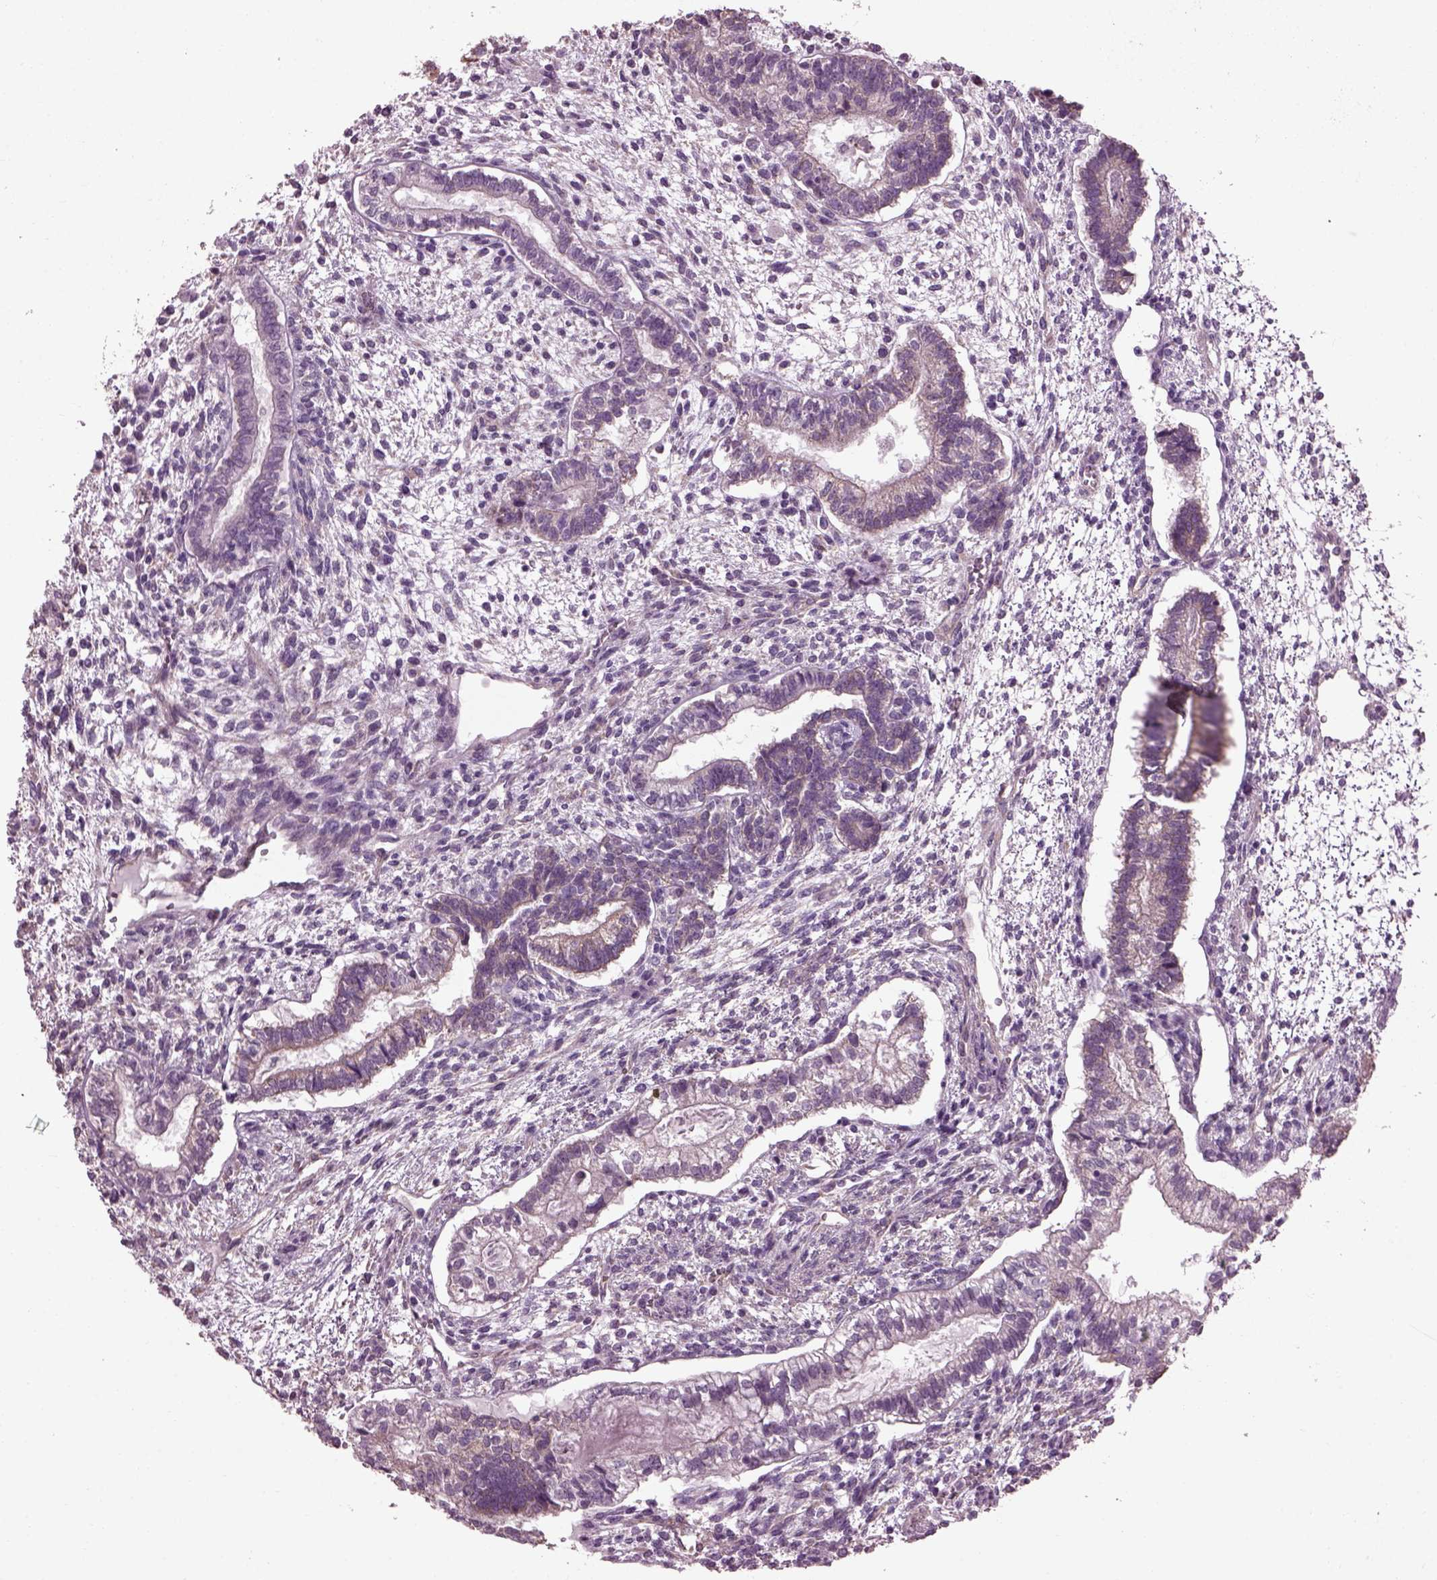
{"staining": {"intensity": "negative", "quantity": "none", "location": "none"}, "tissue": "testis cancer", "cell_type": "Tumor cells", "image_type": "cancer", "snomed": [{"axis": "morphology", "description": "Carcinoma, Embryonal, NOS"}, {"axis": "topography", "description": "Testis"}], "caption": "Protein analysis of testis cancer (embryonal carcinoma) demonstrates no significant expression in tumor cells.", "gene": "CABP5", "patient": {"sex": "male", "age": 37}}